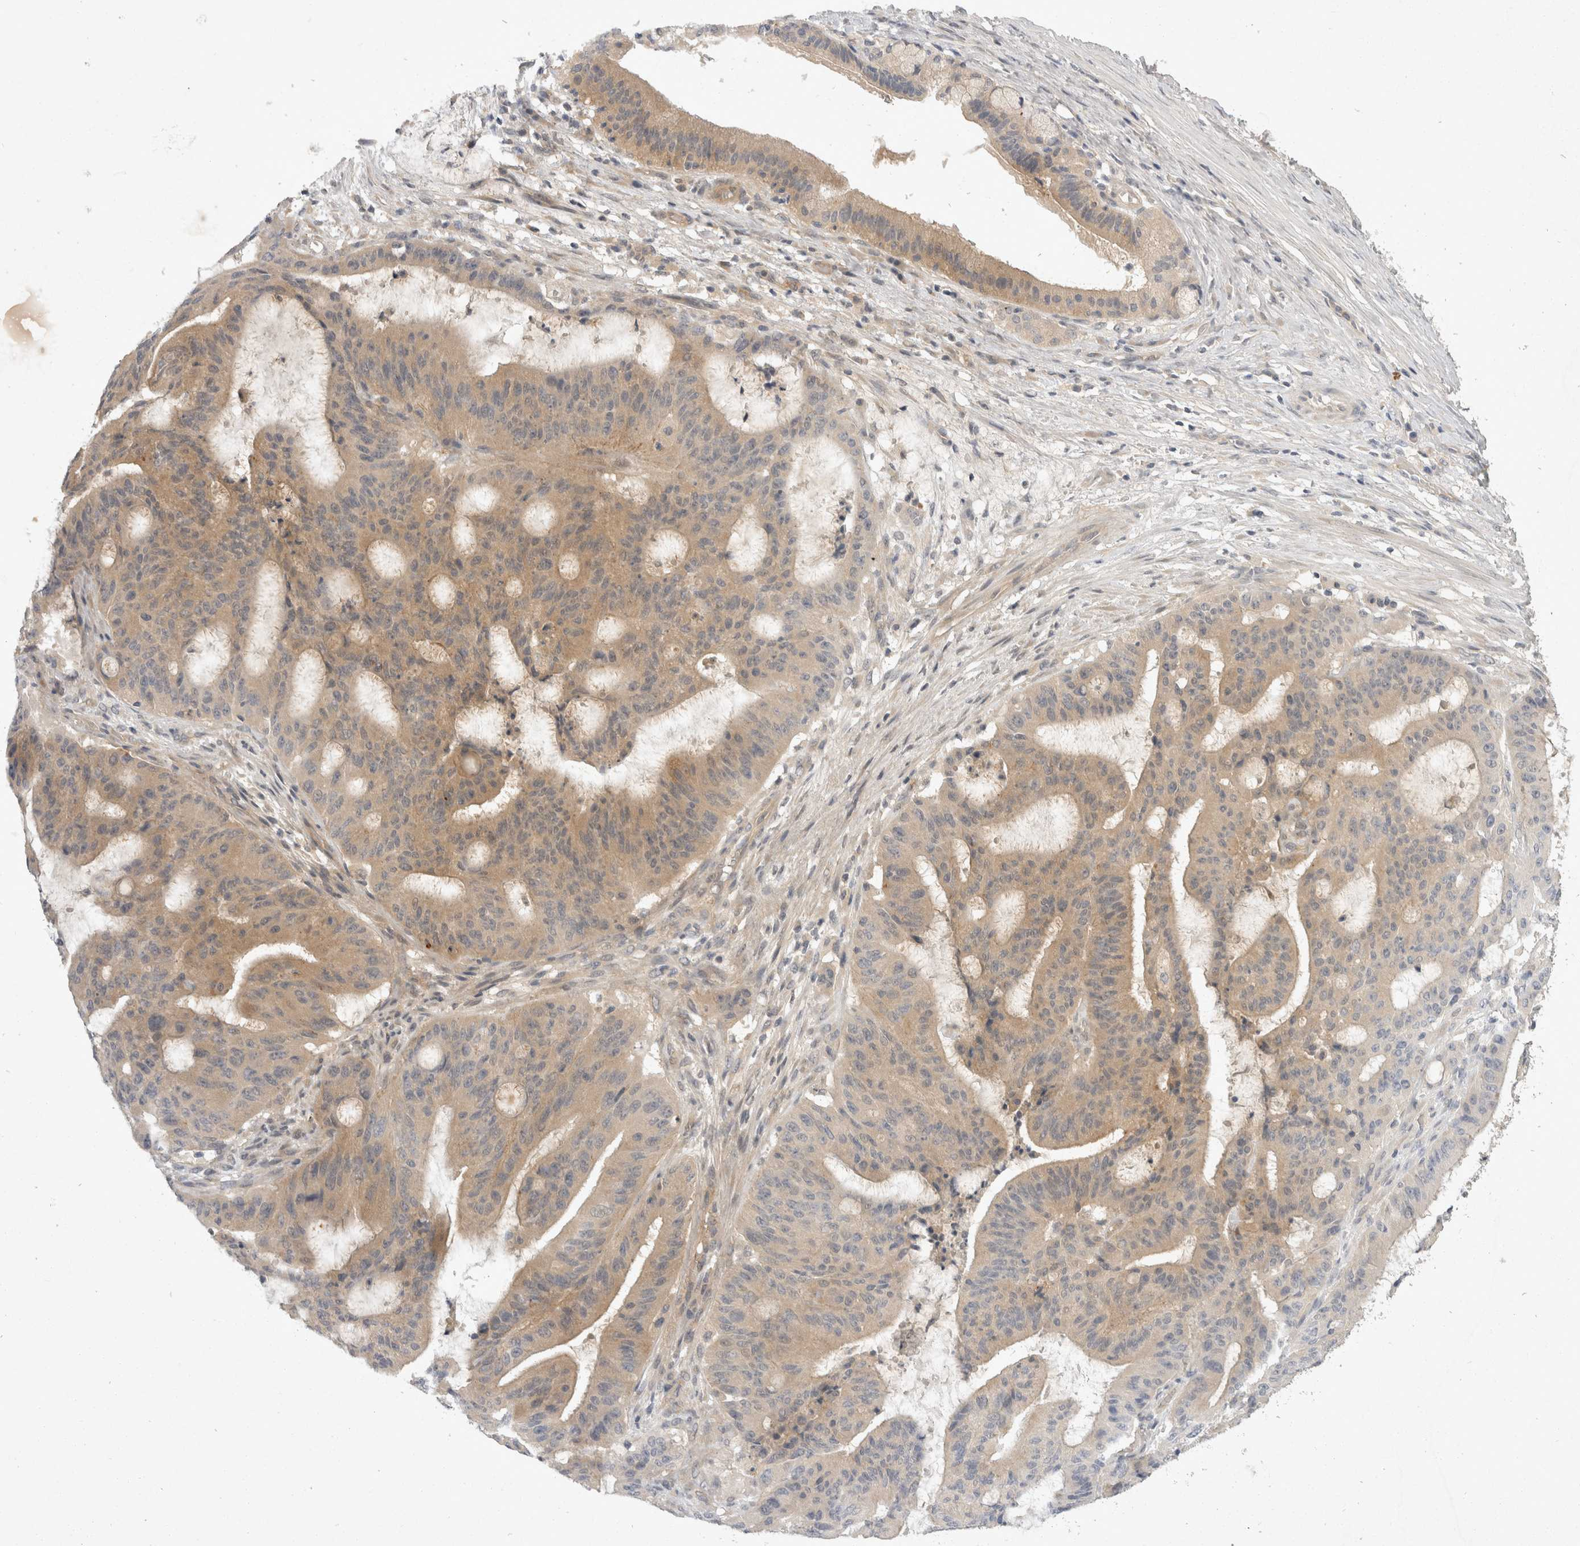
{"staining": {"intensity": "weak", "quantity": "25%-75%", "location": "cytoplasmic/membranous"}, "tissue": "liver cancer", "cell_type": "Tumor cells", "image_type": "cancer", "snomed": [{"axis": "morphology", "description": "Normal tissue, NOS"}, {"axis": "morphology", "description": "Cholangiocarcinoma"}, {"axis": "topography", "description": "Liver"}, {"axis": "topography", "description": "Peripheral nerve tissue"}], "caption": "Immunohistochemistry (IHC) photomicrograph of human cholangiocarcinoma (liver) stained for a protein (brown), which displays low levels of weak cytoplasmic/membranous staining in approximately 25%-75% of tumor cells.", "gene": "TOM1L2", "patient": {"sex": "female", "age": 73}}